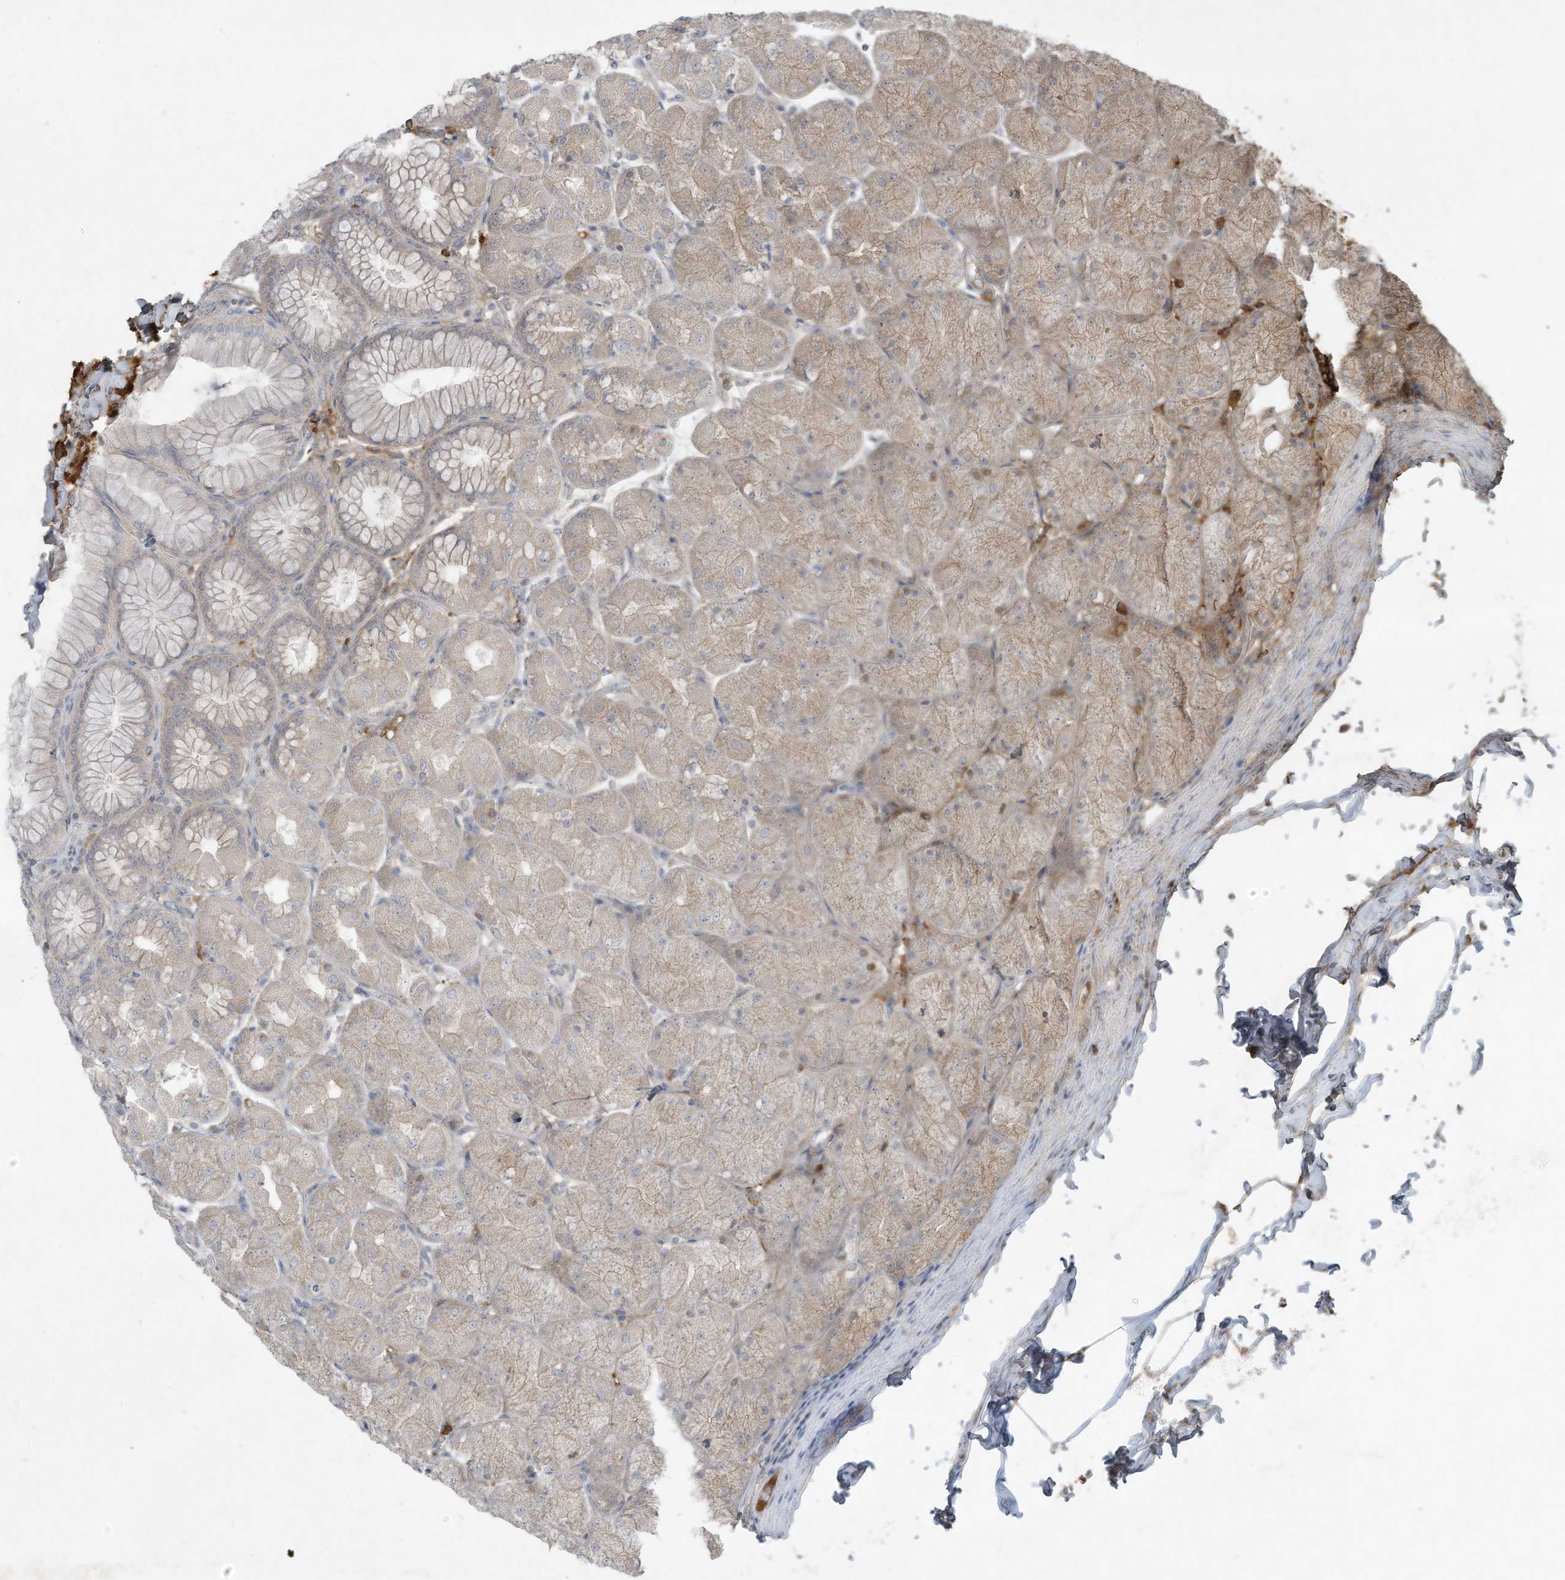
{"staining": {"intensity": "moderate", "quantity": "25%-75%", "location": "cytoplasmic/membranous"}, "tissue": "stomach", "cell_type": "Glandular cells", "image_type": "normal", "snomed": [{"axis": "morphology", "description": "Normal tissue, NOS"}, {"axis": "topography", "description": "Stomach, upper"}], "caption": "Glandular cells reveal medium levels of moderate cytoplasmic/membranous positivity in approximately 25%-75% of cells in unremarkable human stomach.", "gene": "FETUB", "patient": {"sex": "female", "age": 56}}